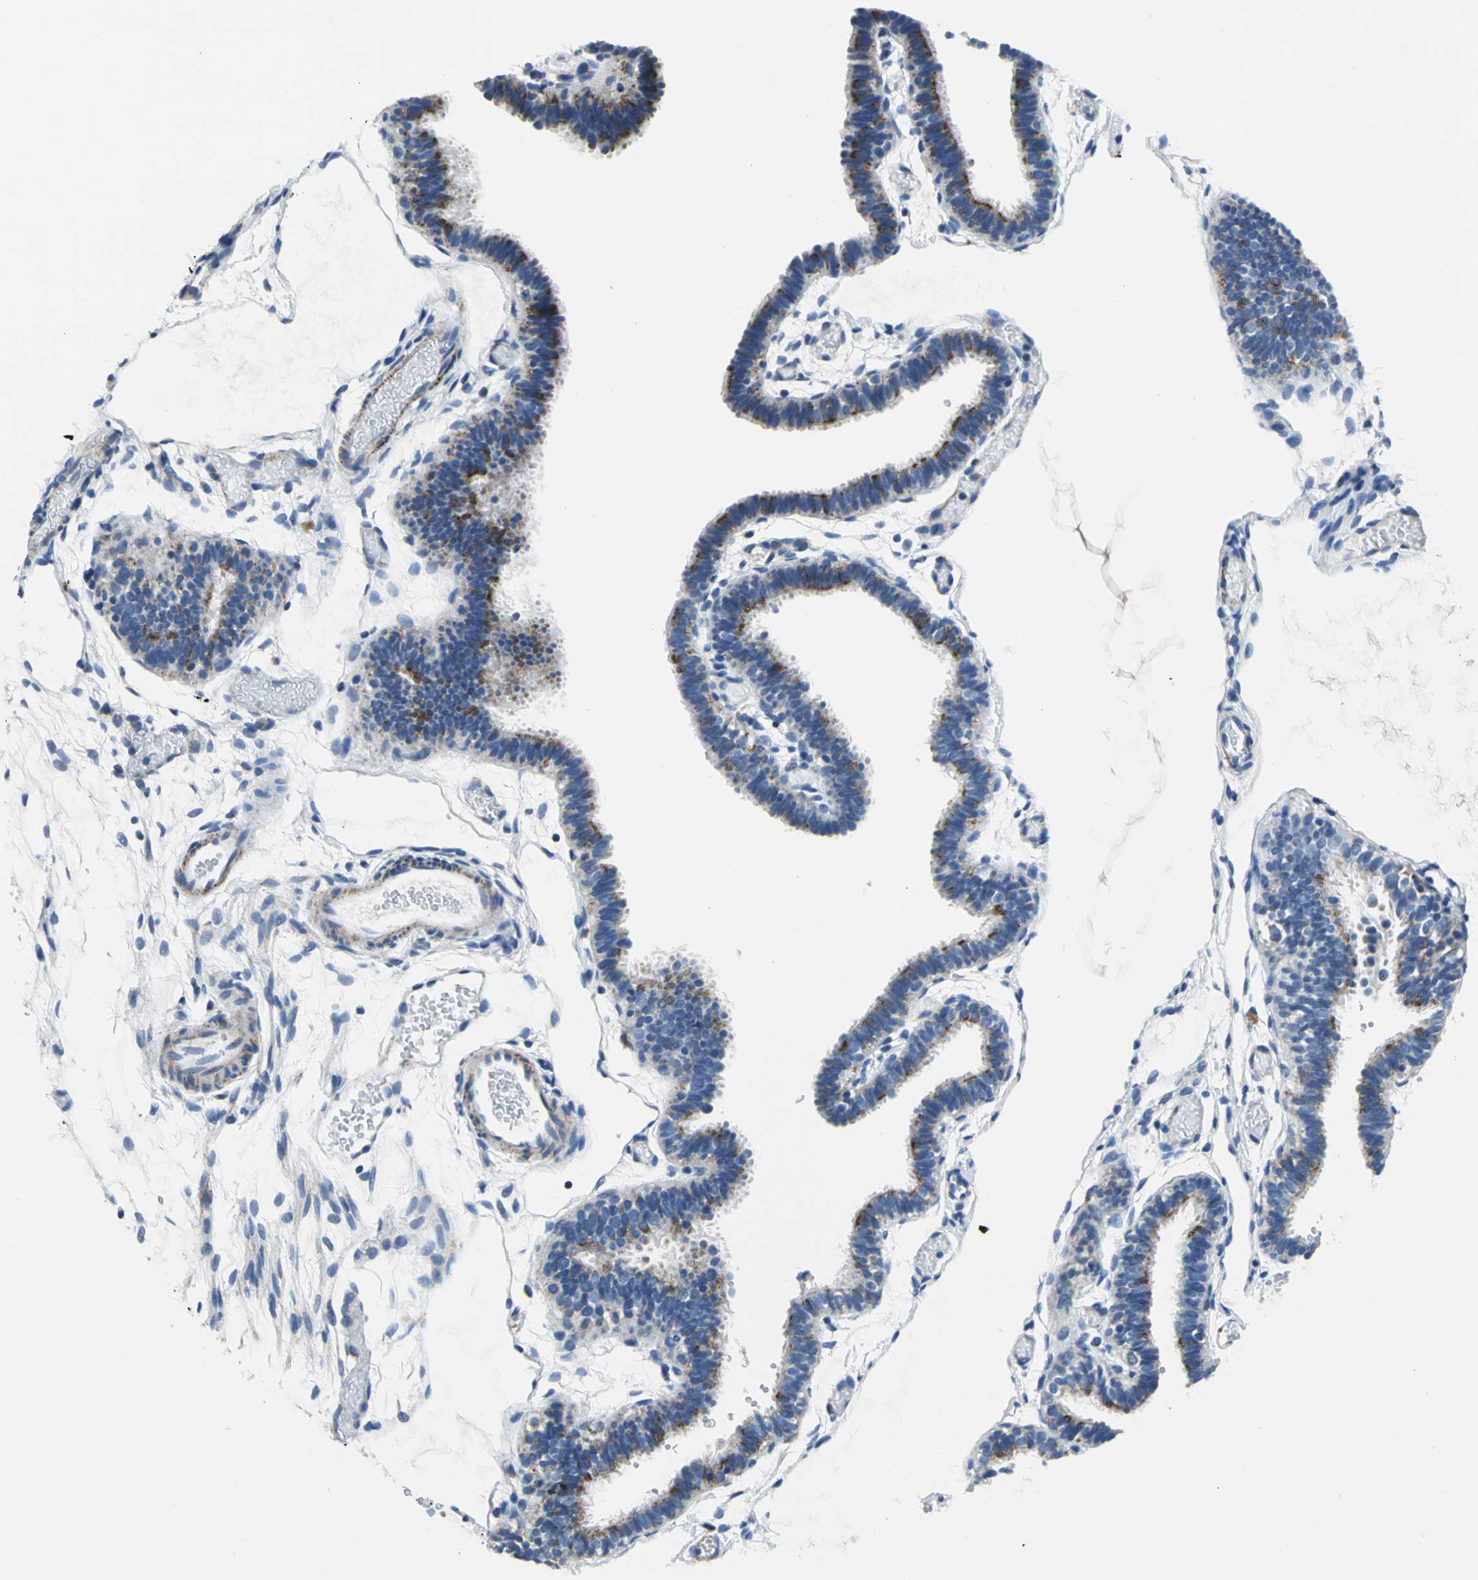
{"staining": {"intensity": "weak", "quantity": "25%-75%", "location": "cytoplasmic/membranous"}, "tissue": "fallopian tube", "cell_type": "Glandular cells", "image_type": "normal", "snomed": [{"axis": "morphology", "description": "Normal tissue, NOS"}, {"axis": "topography", "description": "Fallopian tube"}], "caption": "Brown immunohistochemical staining in unremarkable human fallopian tube shows weak cytoplasmic/membranous positivity in approximately 25%-75% of glandular cells. (IHC, brightfield microscopy, high magnification).", "gene": "IFI6", "patient": {"sex": "female", "age": 29}}